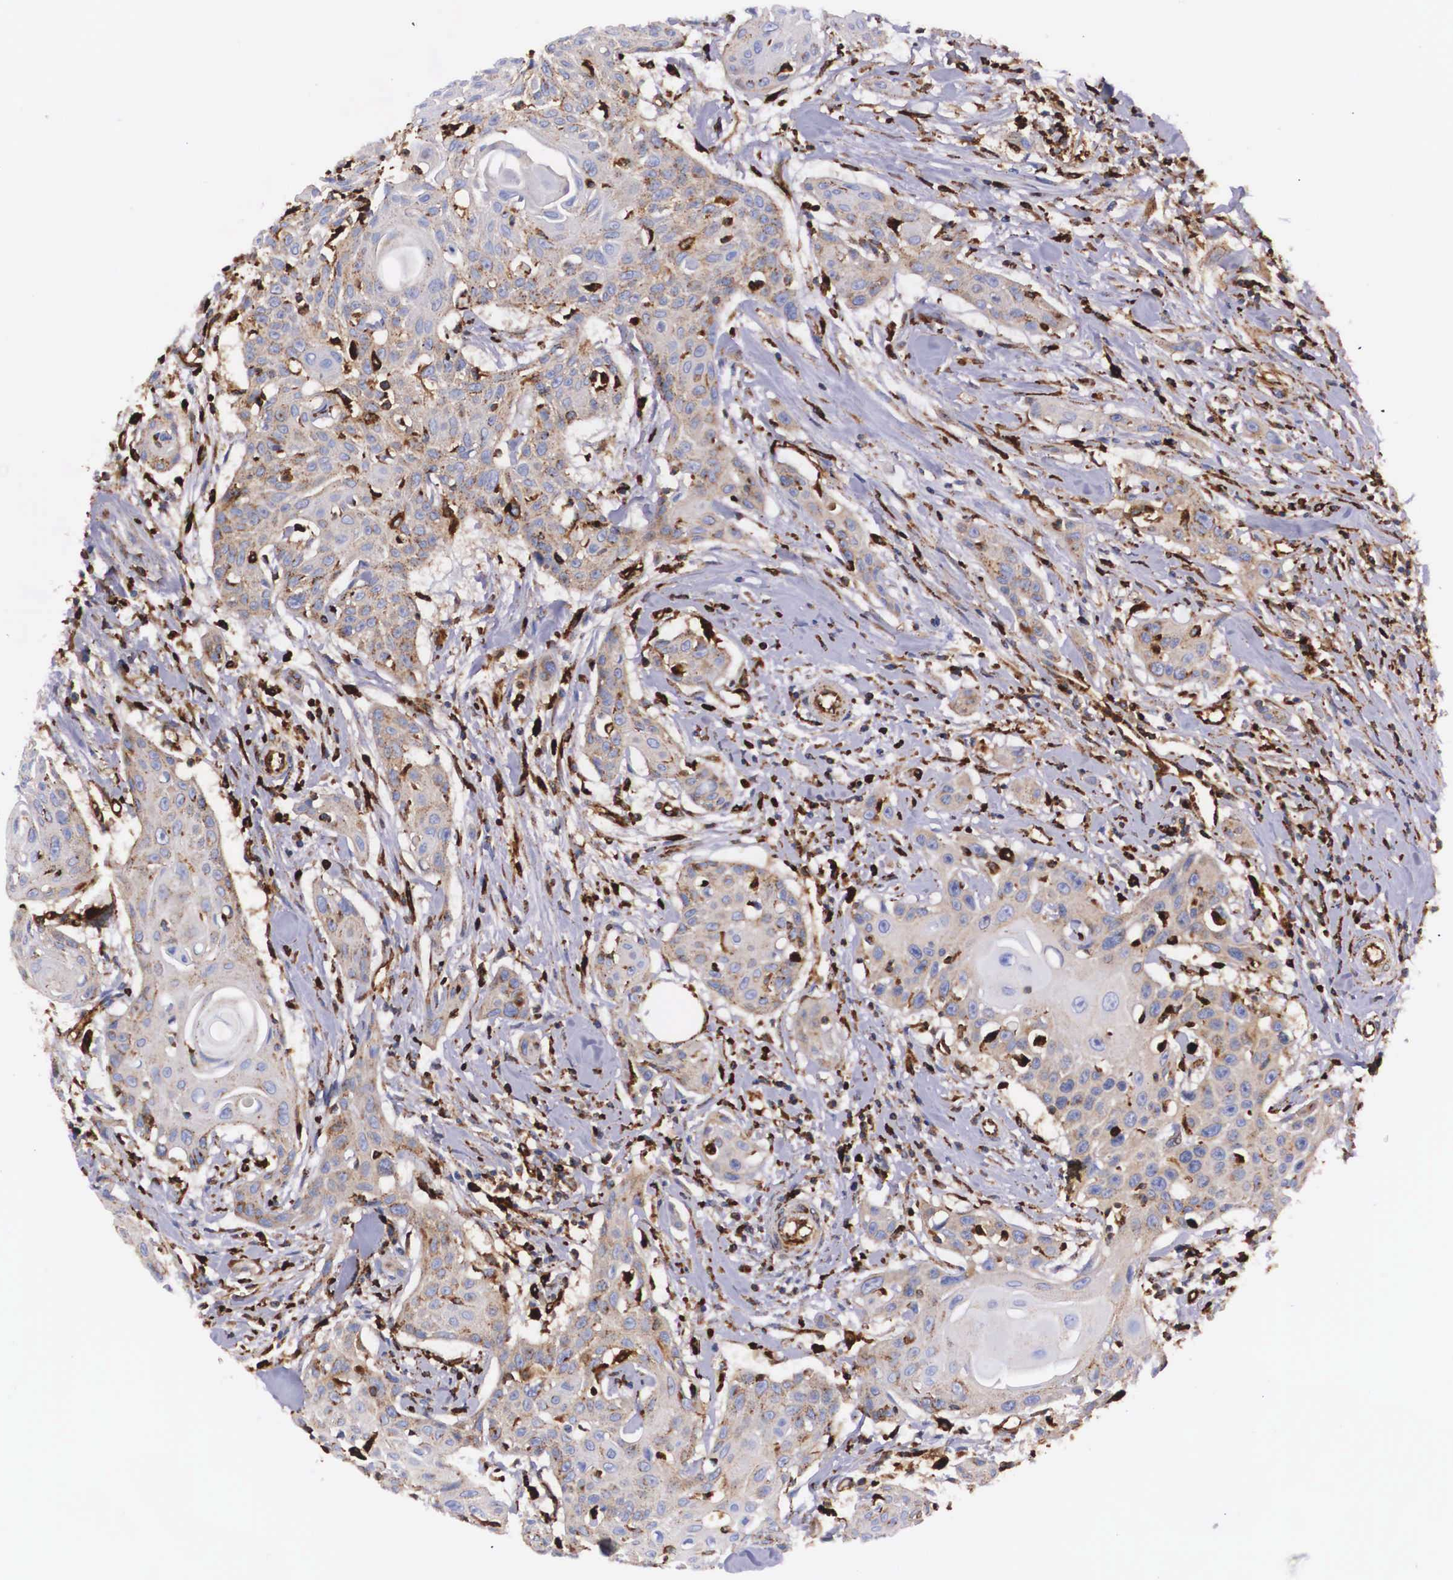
{"staining": {"intensity": "weak", "quantity": "25%-75%", "location": "cytoplasmic/membranous"}, "tissue": "head and neck cancer", "cell_type": "Tumor cells", "image_type": "cancer", "snomed": [{"axis": "morphology", "description": "Squamous cell carcinoma, NOS"}, {"axis": "morphology", "description": "Squamous cell carcinoma, metastatic, NOS"}, {"axis": "topography", "description": "Lymph node"}, {"axis": "topography", "description": "Salivary gland"}, {"axis": "topography", "description": "Head-Neck"}], "caption": "Immunohistochemical staining of human head and neck cancer displays weak cytoplasmic/membranous protein positivity in approximately 25%-75% of tumor cells.", "gene": "NAGA", "patient": {"sex": "female", "age": 74}}